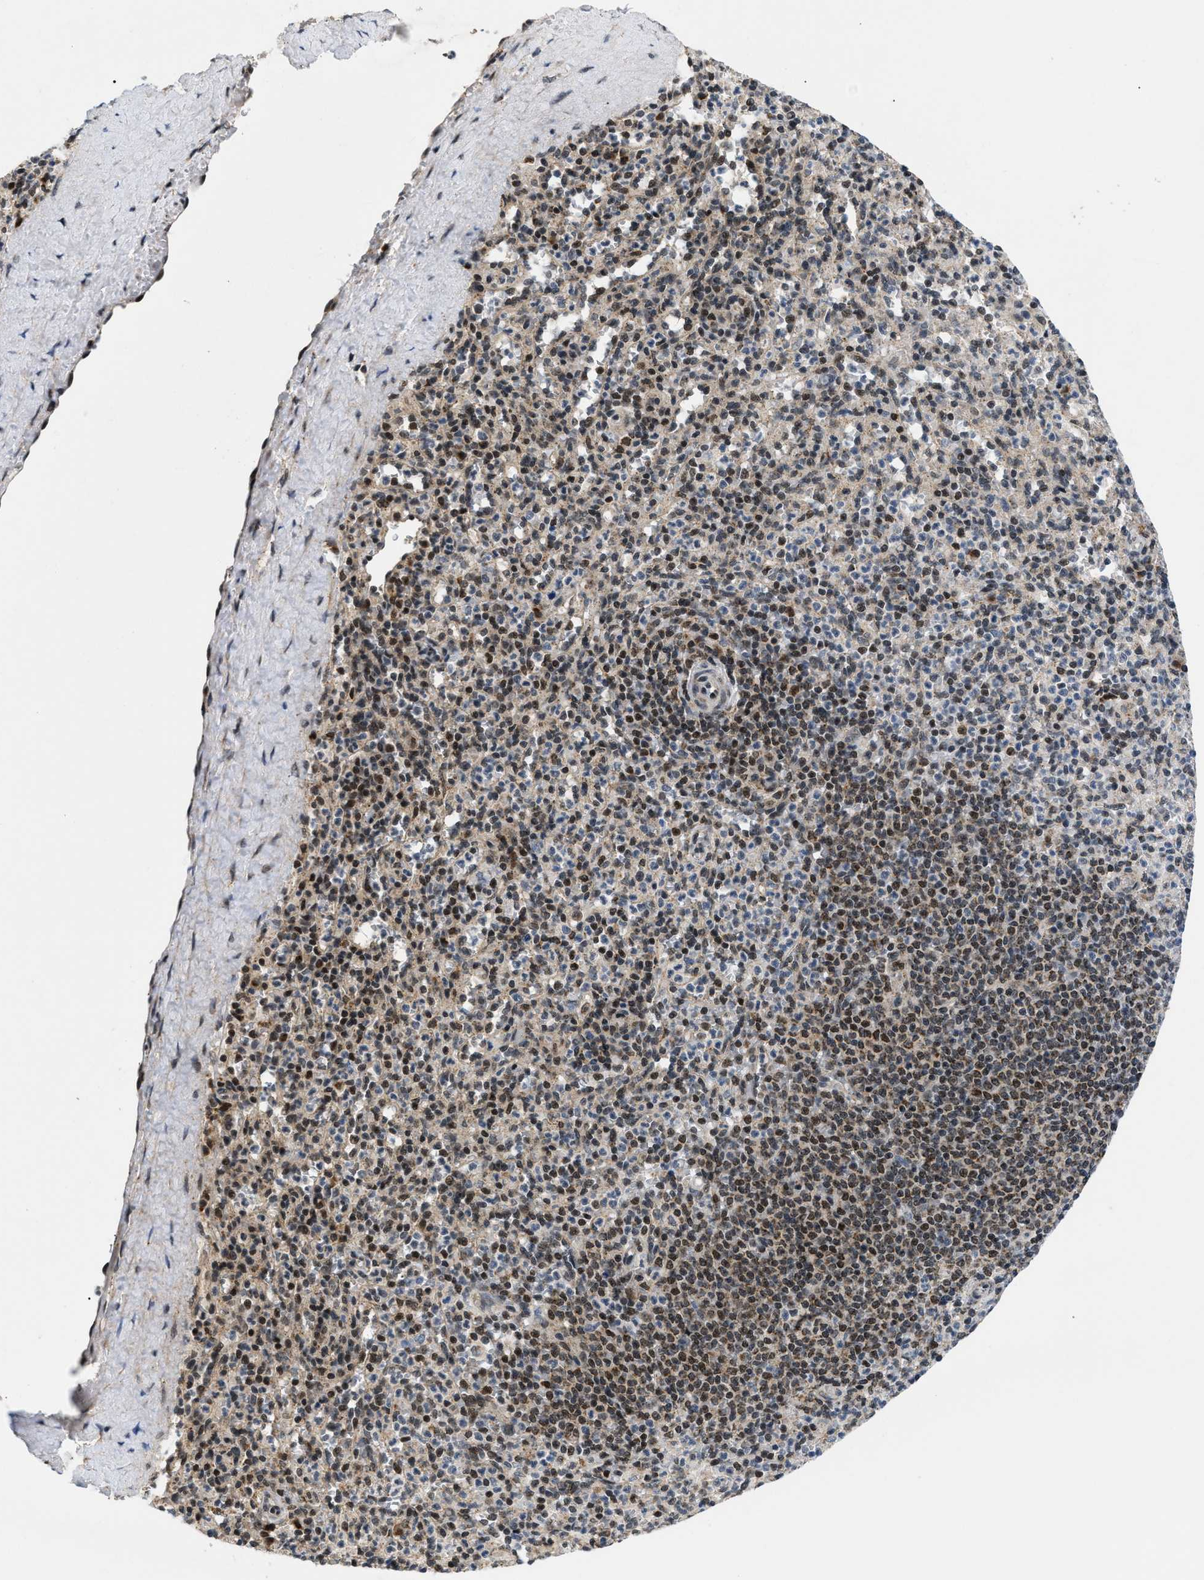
{"staining": {"intensity": "weak", "quantity": "25%-75%", "location": "cytoplasmic/membranous,nuclear"}, "tissue": "spleen", "cell_type": "Cells in red pulp", "image_type": "normal", "snomed": [{"axis": "morphology", "description": "Normal tissue, NOS"}, {"axis": "topography", "description": "Spleen"}], "caption": "Protein analysis of benign spleen exhibits weak cytoplasmic/membranous,nuclear positivity in approximately 25%-75% of cells in red pulp.", "gene": "ZBTB11", "patient": {"sex": "male", "age": 36}}